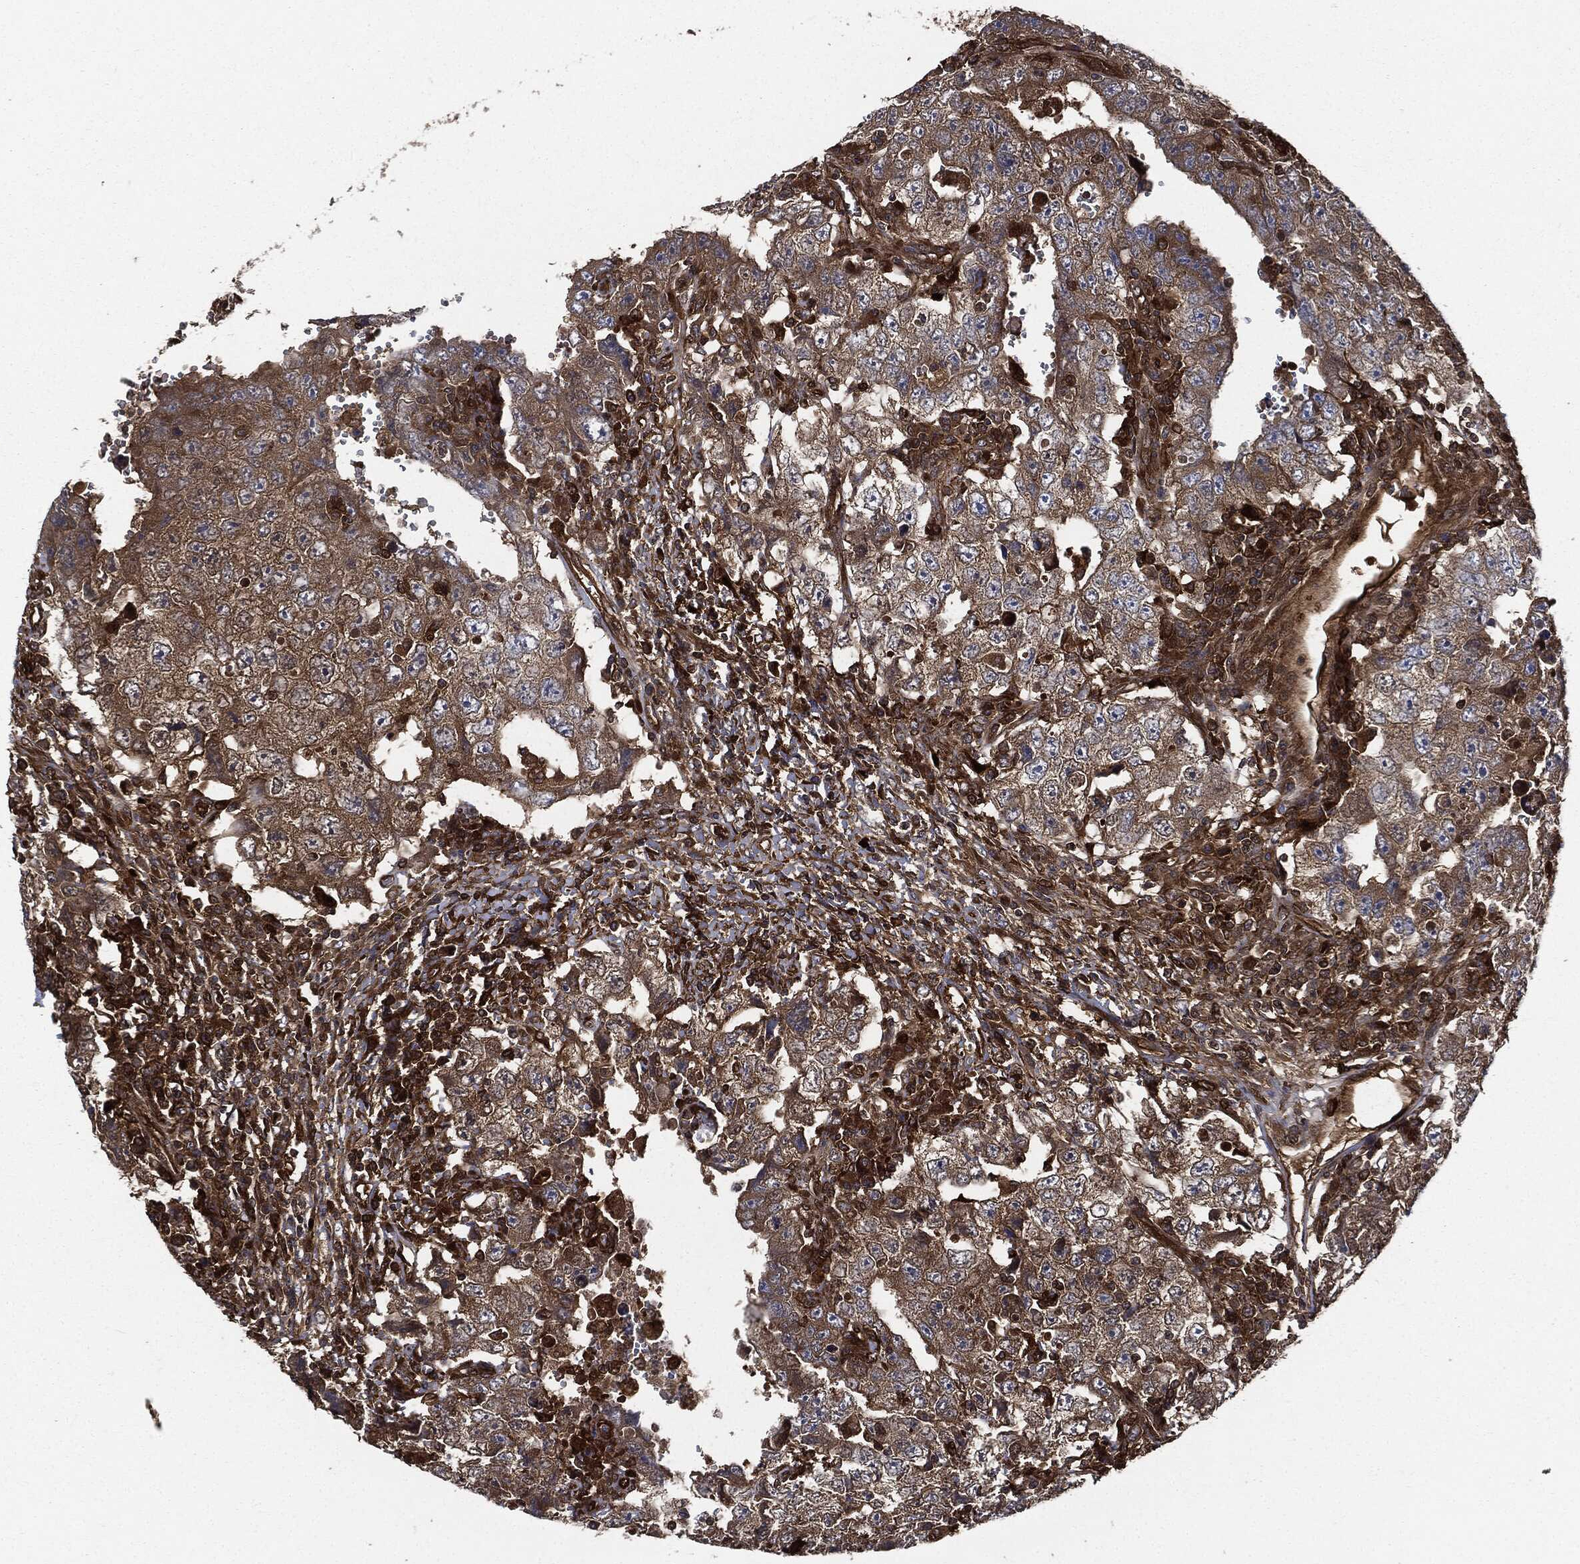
{"staining": {"intensity": "weak", "quantity": "<25%", "location": "cytoplasmic/membranous"}, "tissue": "testis cancer", "cell_type": "Tumor cells", "image_type": "cancer", "snomed": [{"axis": "morphology", "description": "Carcinoma, Embryonal, NOS"}, {"axis": "topography", "description": "Testis"}], "caption": "Immunohistochemistry (IHC) image of testis cancer stained for a protein (brown), which displays no expression in tumor cells.", "gene": "XPNPEP1", "patient": {"sex": "male", "age": 26}}